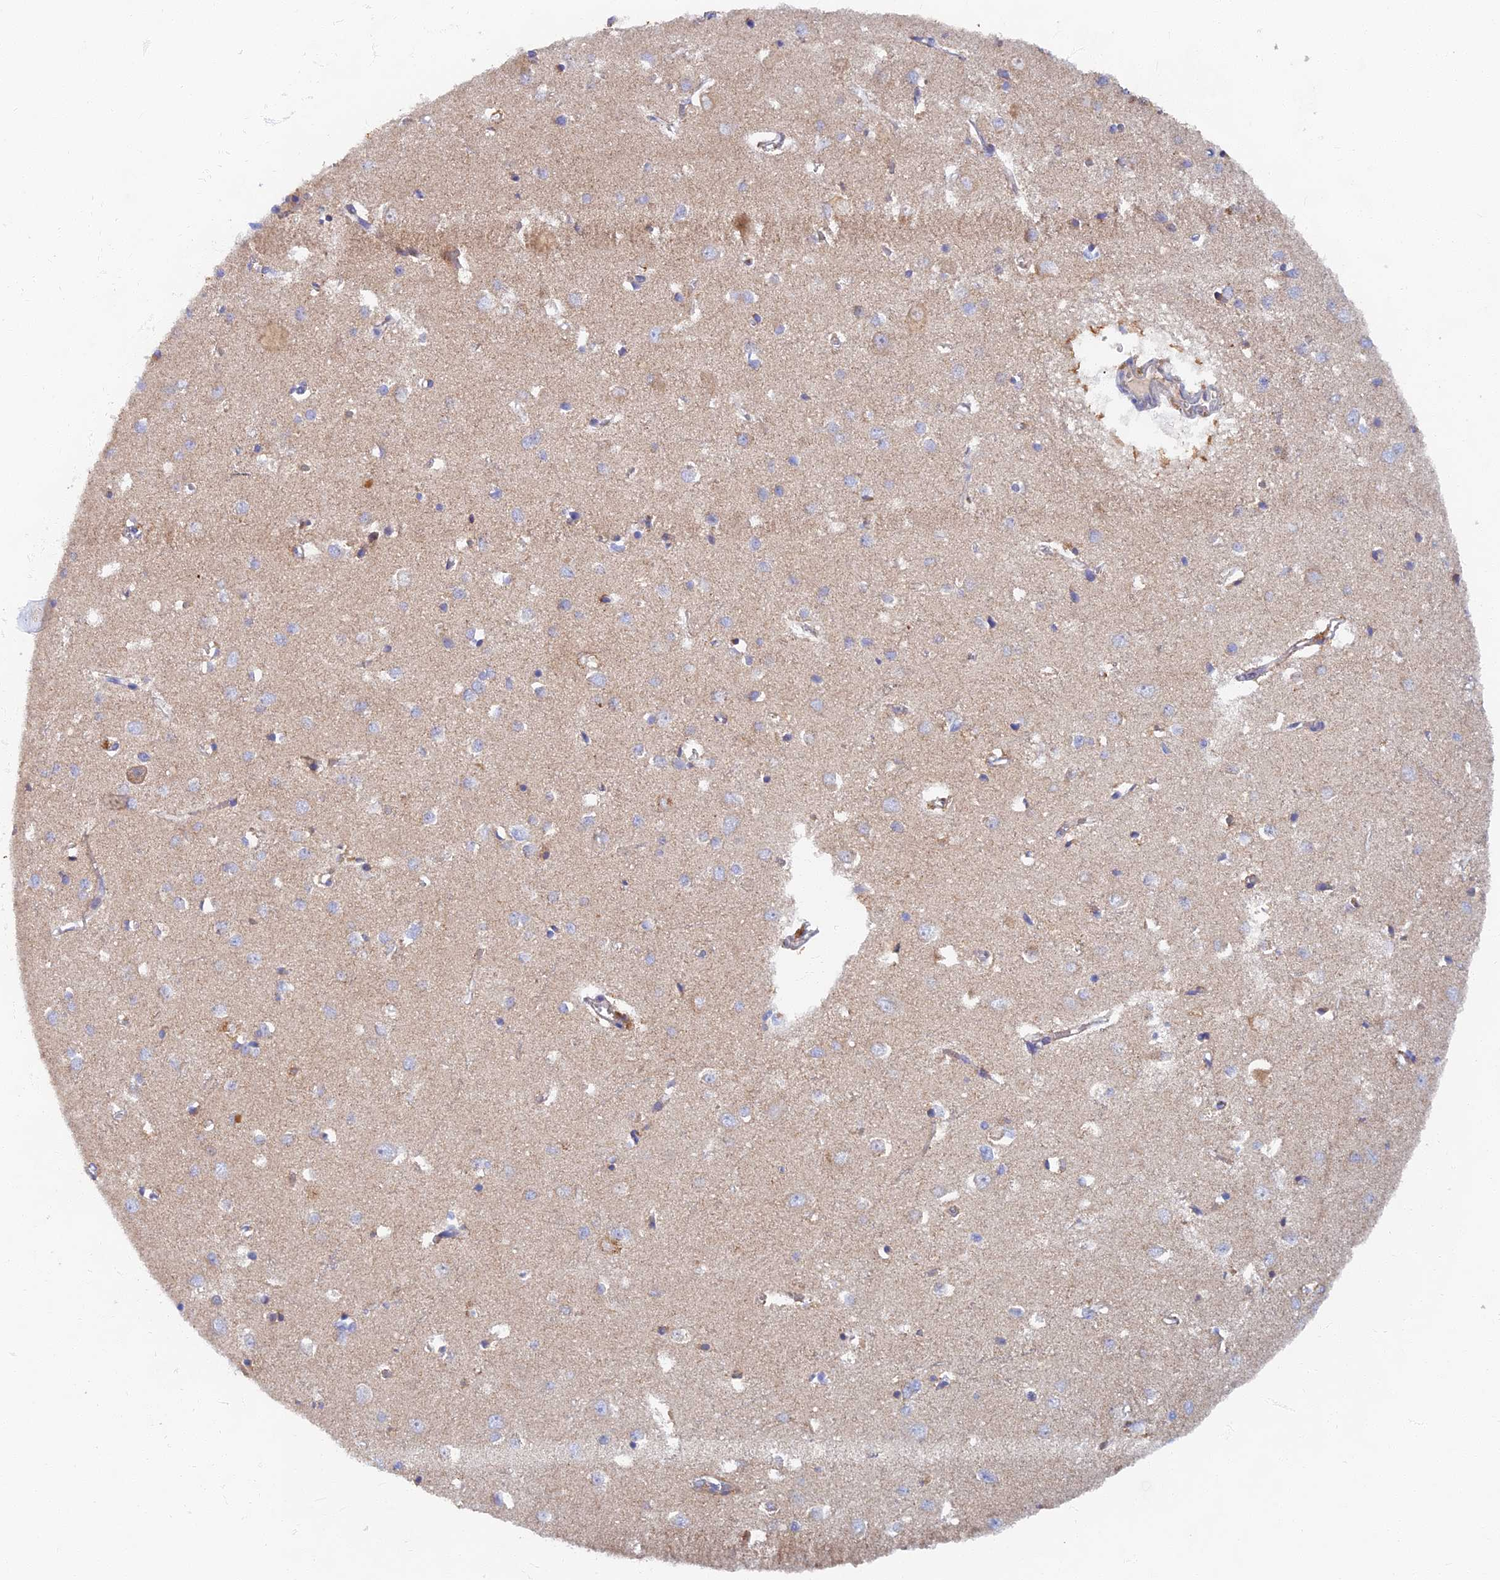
{"staining": {"intensity": "negative", "quantity": "none", "location": "none"}, "tissue": "cerebral cortex", "cell_type": "Endothelial cells", "image_type": "normal", "snomed": [{"axis": "morphology", "description": "Normal tissue, NOS"}, {"axis": "topography", "description": "Cerebral cortex"}], "caption": "A high-resolution histopathology image shows immunohistochemistry staining of unremarkable cerebral cortex, which reveals no significant expression in endothelial cells. Nuclei are stained in blue.", "gene": "TMEM44", "patient": {"sex": "female", "age": 64}}